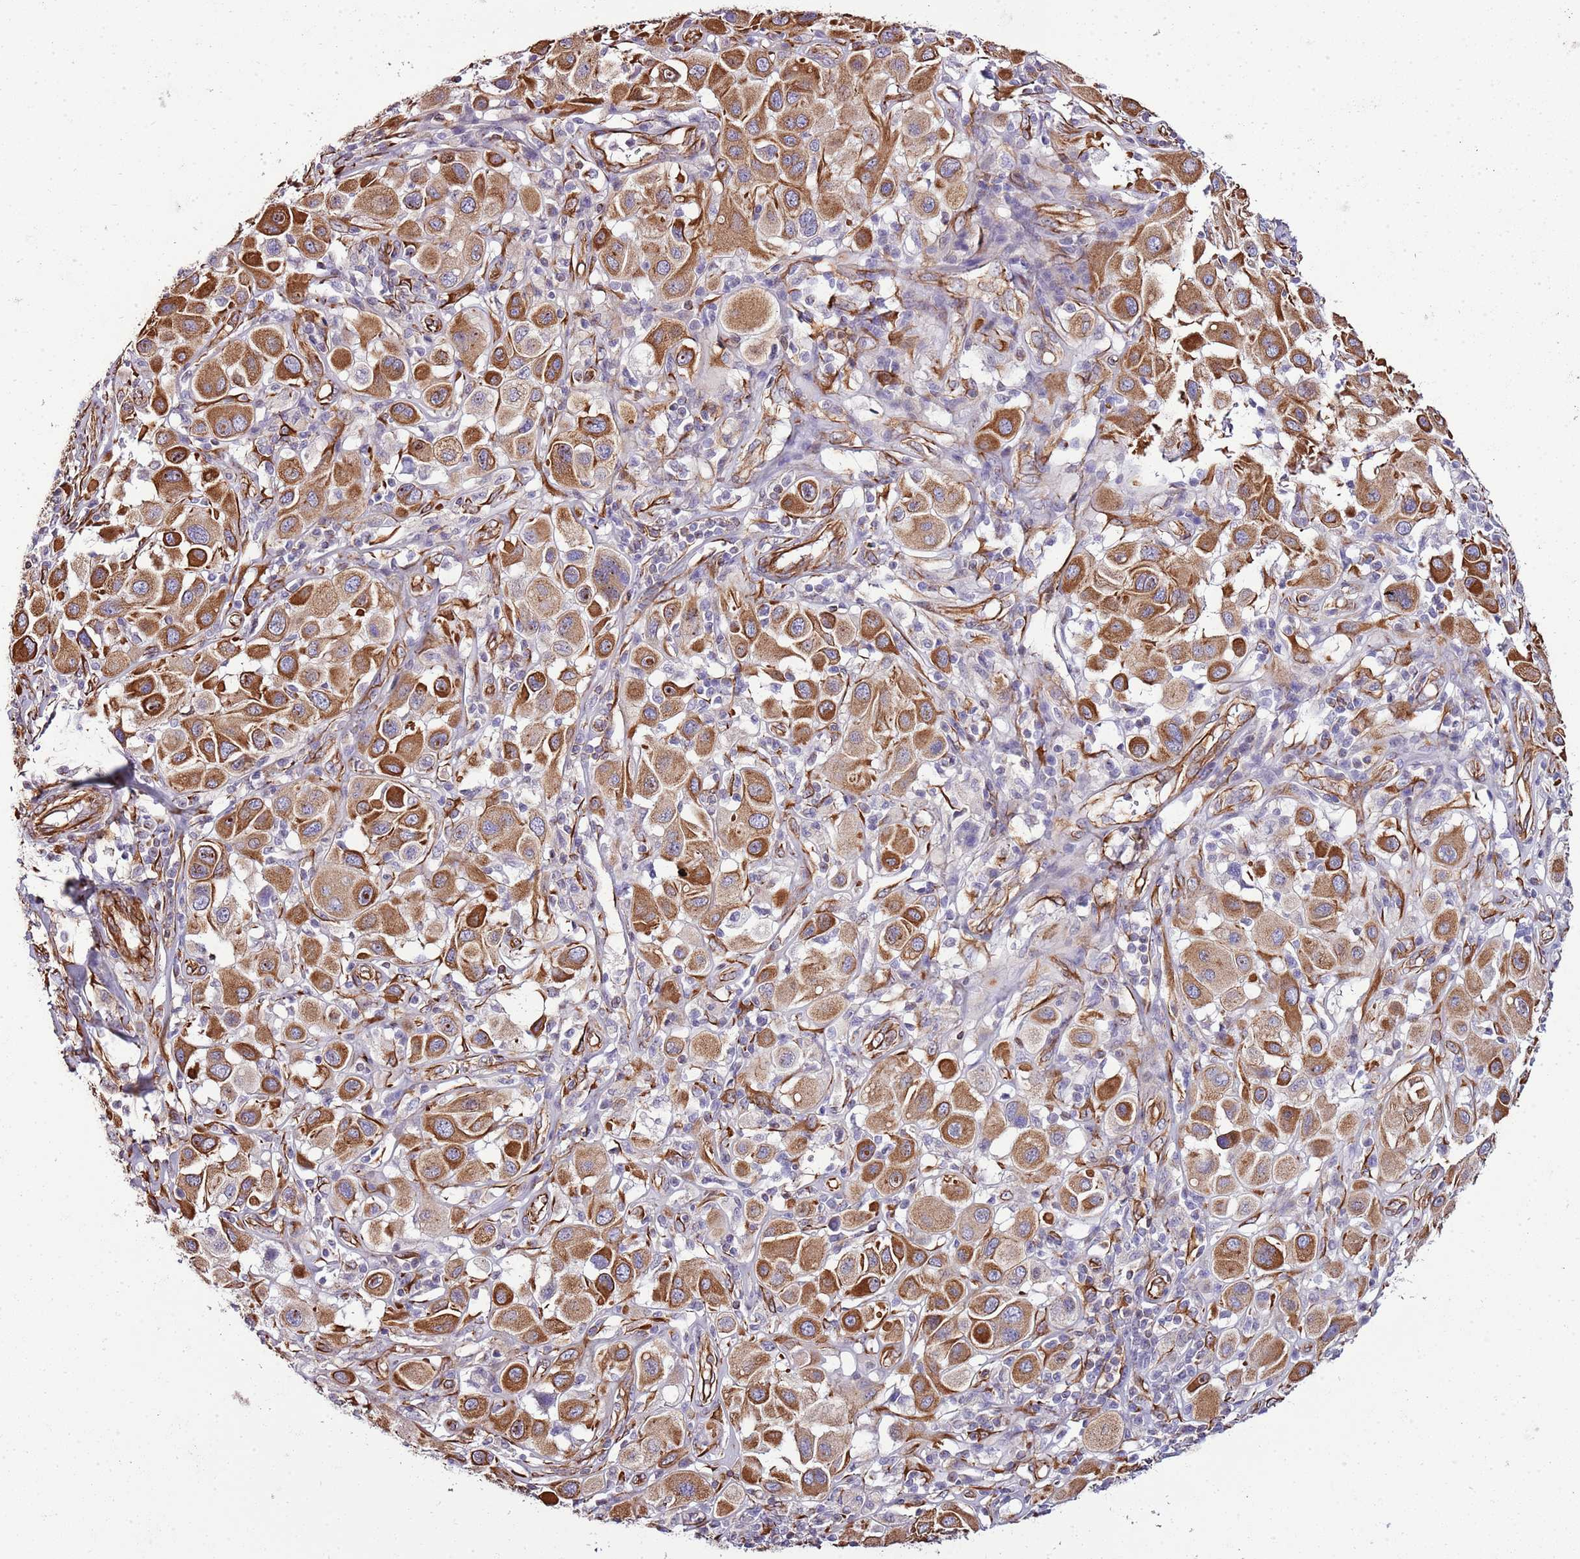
{"staining": {"intensity": "strong", "quantity": ">75%", "location": "cytoplasmic/membranous"}, "tissue": "melanoma", "cell_type": "Tumor cells", "image_type": "cancer", "snomed": [{"axis": "morphology", "description": "Malignant melanoma, Metastatic site"}, {"axis": "topography", "description": "Skin"}], "caption": "Immunohistochemistry (IHC) photomicrograph of neoplastic tissue: malignant melanoma (metastatic site) stained using immunohistochemistry (IHC) displays high levels of strong protein expression localized specifically in the cytoplasmic/membranous of tumor cells, appearing as a cytoplasmic/membranous brown color.", "gene": "ZNF786", "patient": {"sex": "male", "age": 41}}